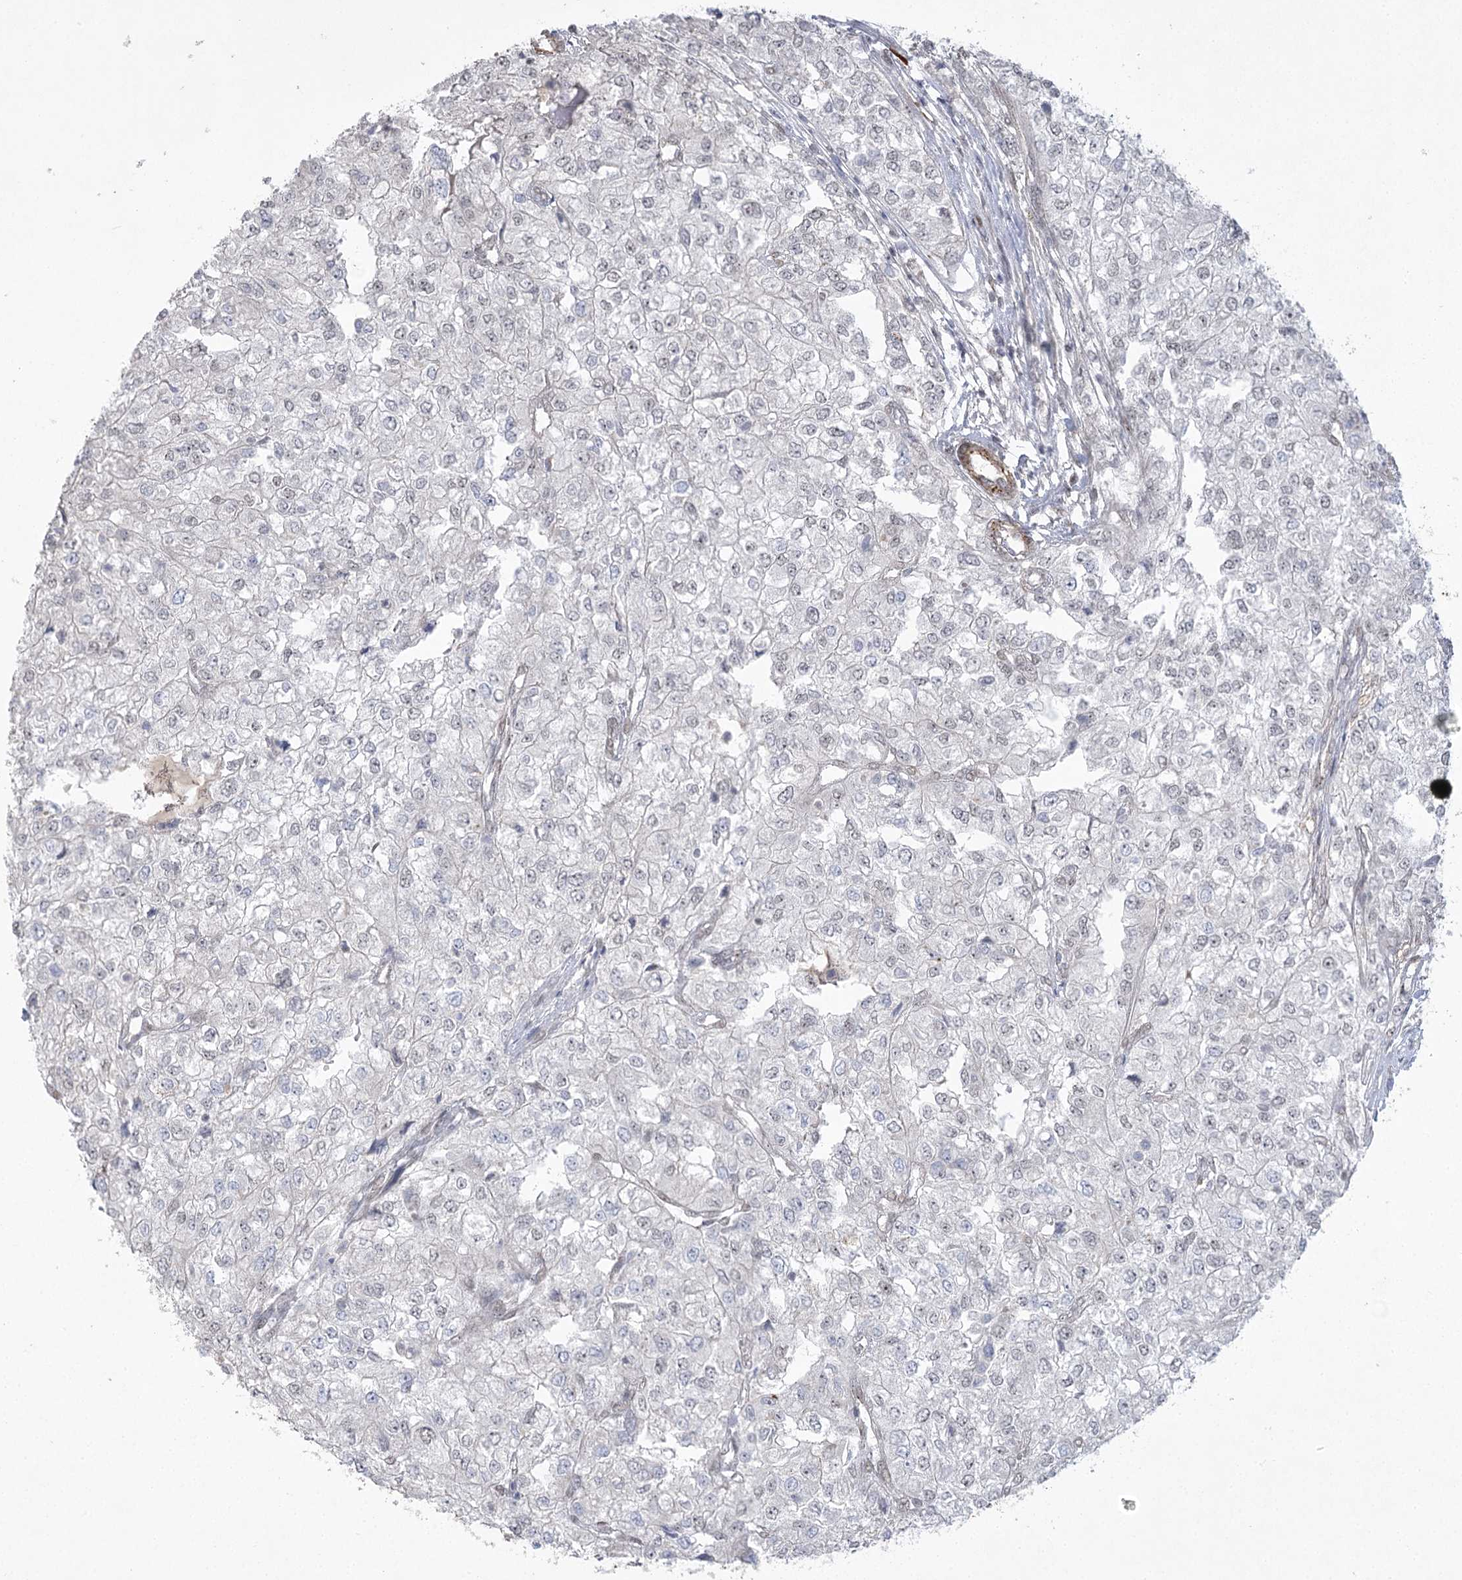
{"staining": {"intensity": "negative", "quantity": "none", "location": "none"}, "tissue": "renal cancer", "cell_type": "Tumor cells", "image_type": "cancer", "snomed": [{"axis": "morphology", "description": "Adenocarcinoma, NOS"}, {"axis": "topography", "description": "Kidney"}], "caption": "IHC histopathology image of neoplastic tissue: human renal adenocarcinoma stained with DAB displays no significant protein positivity in tumor cells.", "gene": "AMTN", "patient": {"sex": "female", "age": 54}}